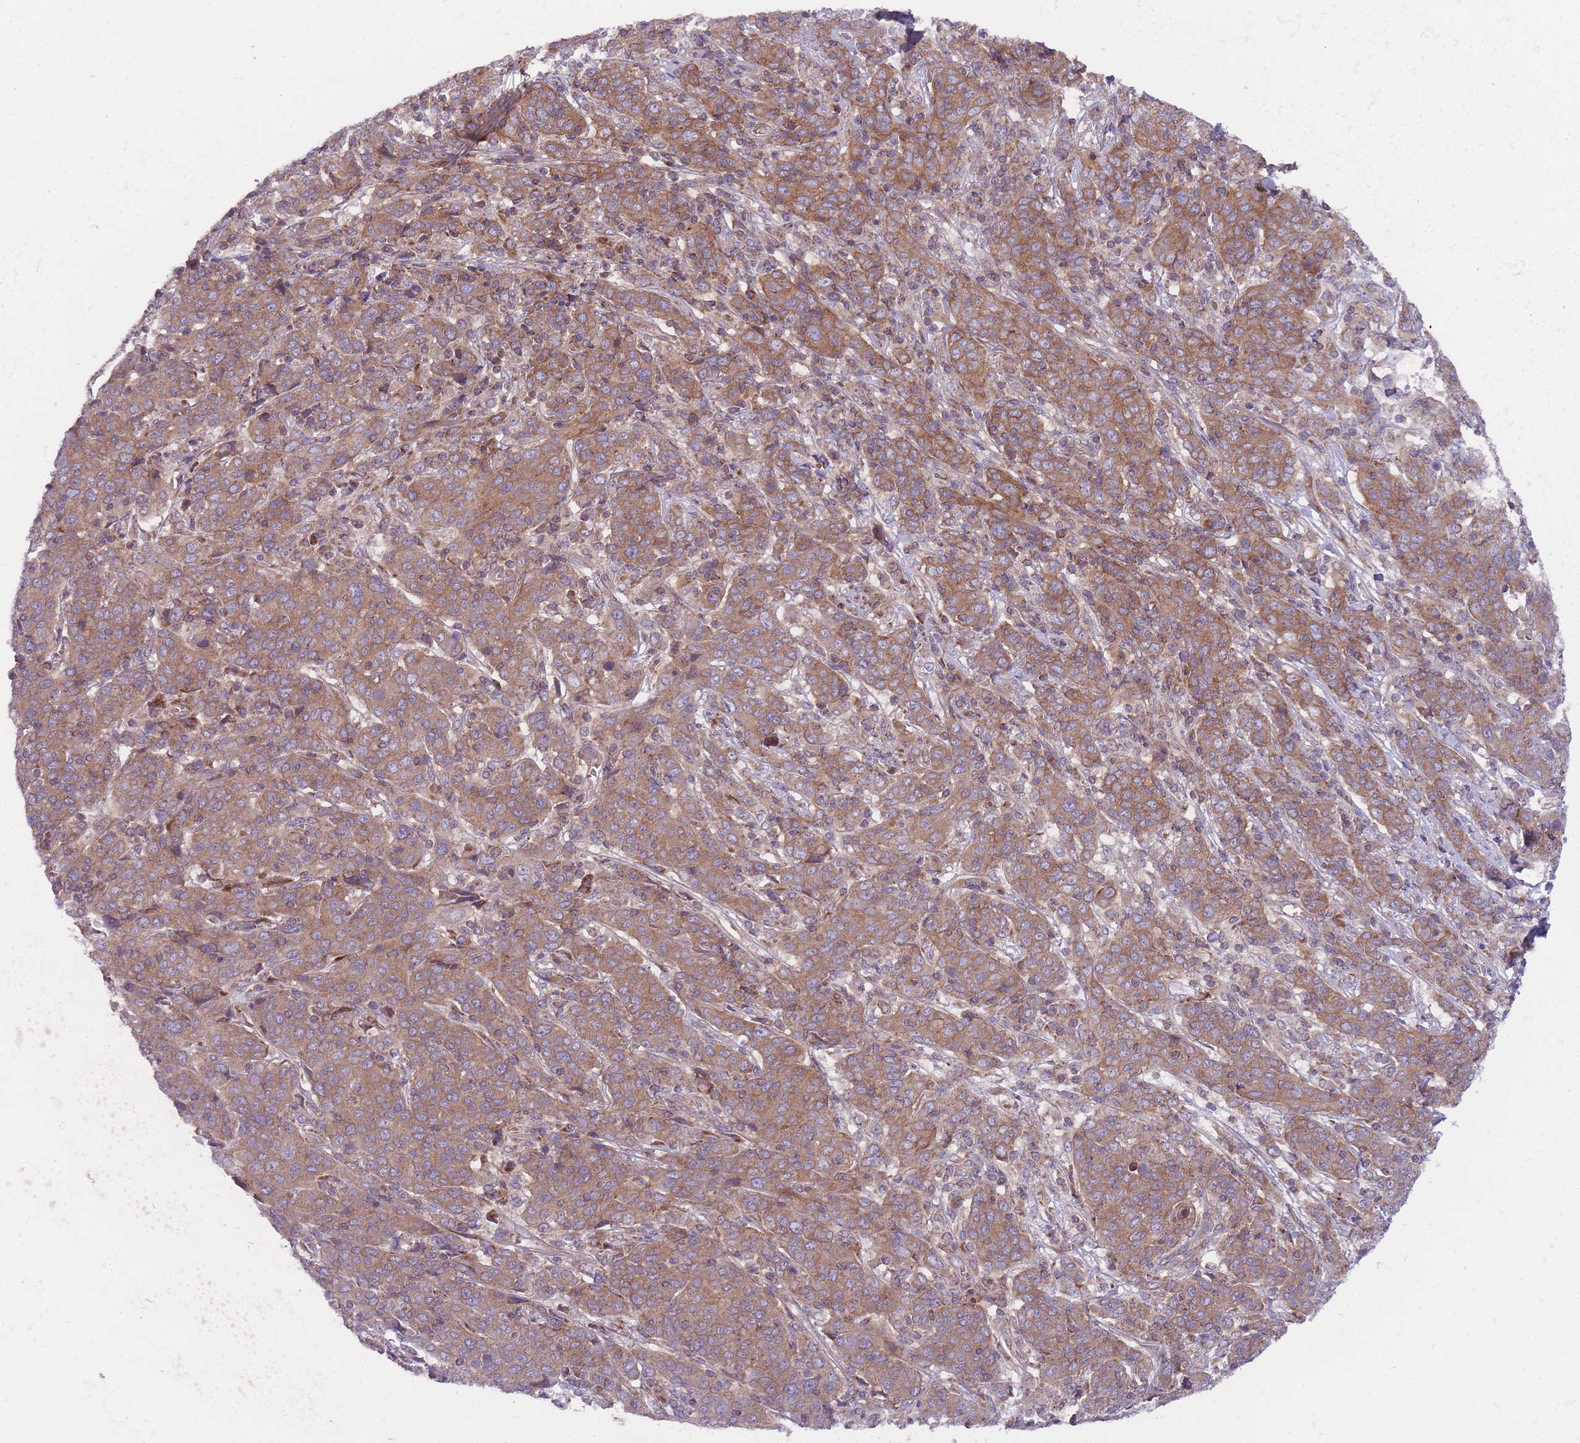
{"staining": {"intensity": "moderate", "quantity": ">75%", "location": "cytoplasmic/membranous"}, "tissue": "cervical cancer", "cell_type": "Tumor cells", "image_type": "cancer", "snomed": [{"axis": "morphology", "description": "Squamous cell carcinoma, NOS"}, {"axis": "topography", "description": "Cervix"}], "caption": "Cervical cancer stained for a protein shows moderate cytoplasmic/membranous positivity in tumor cells. (DAB (3,3'-diaminobenzidine) IHC, brown staining for protein, blue staining for nuclei).", "gene": "ANKRD10", "patient": {"sex": "female", "age": 67}}